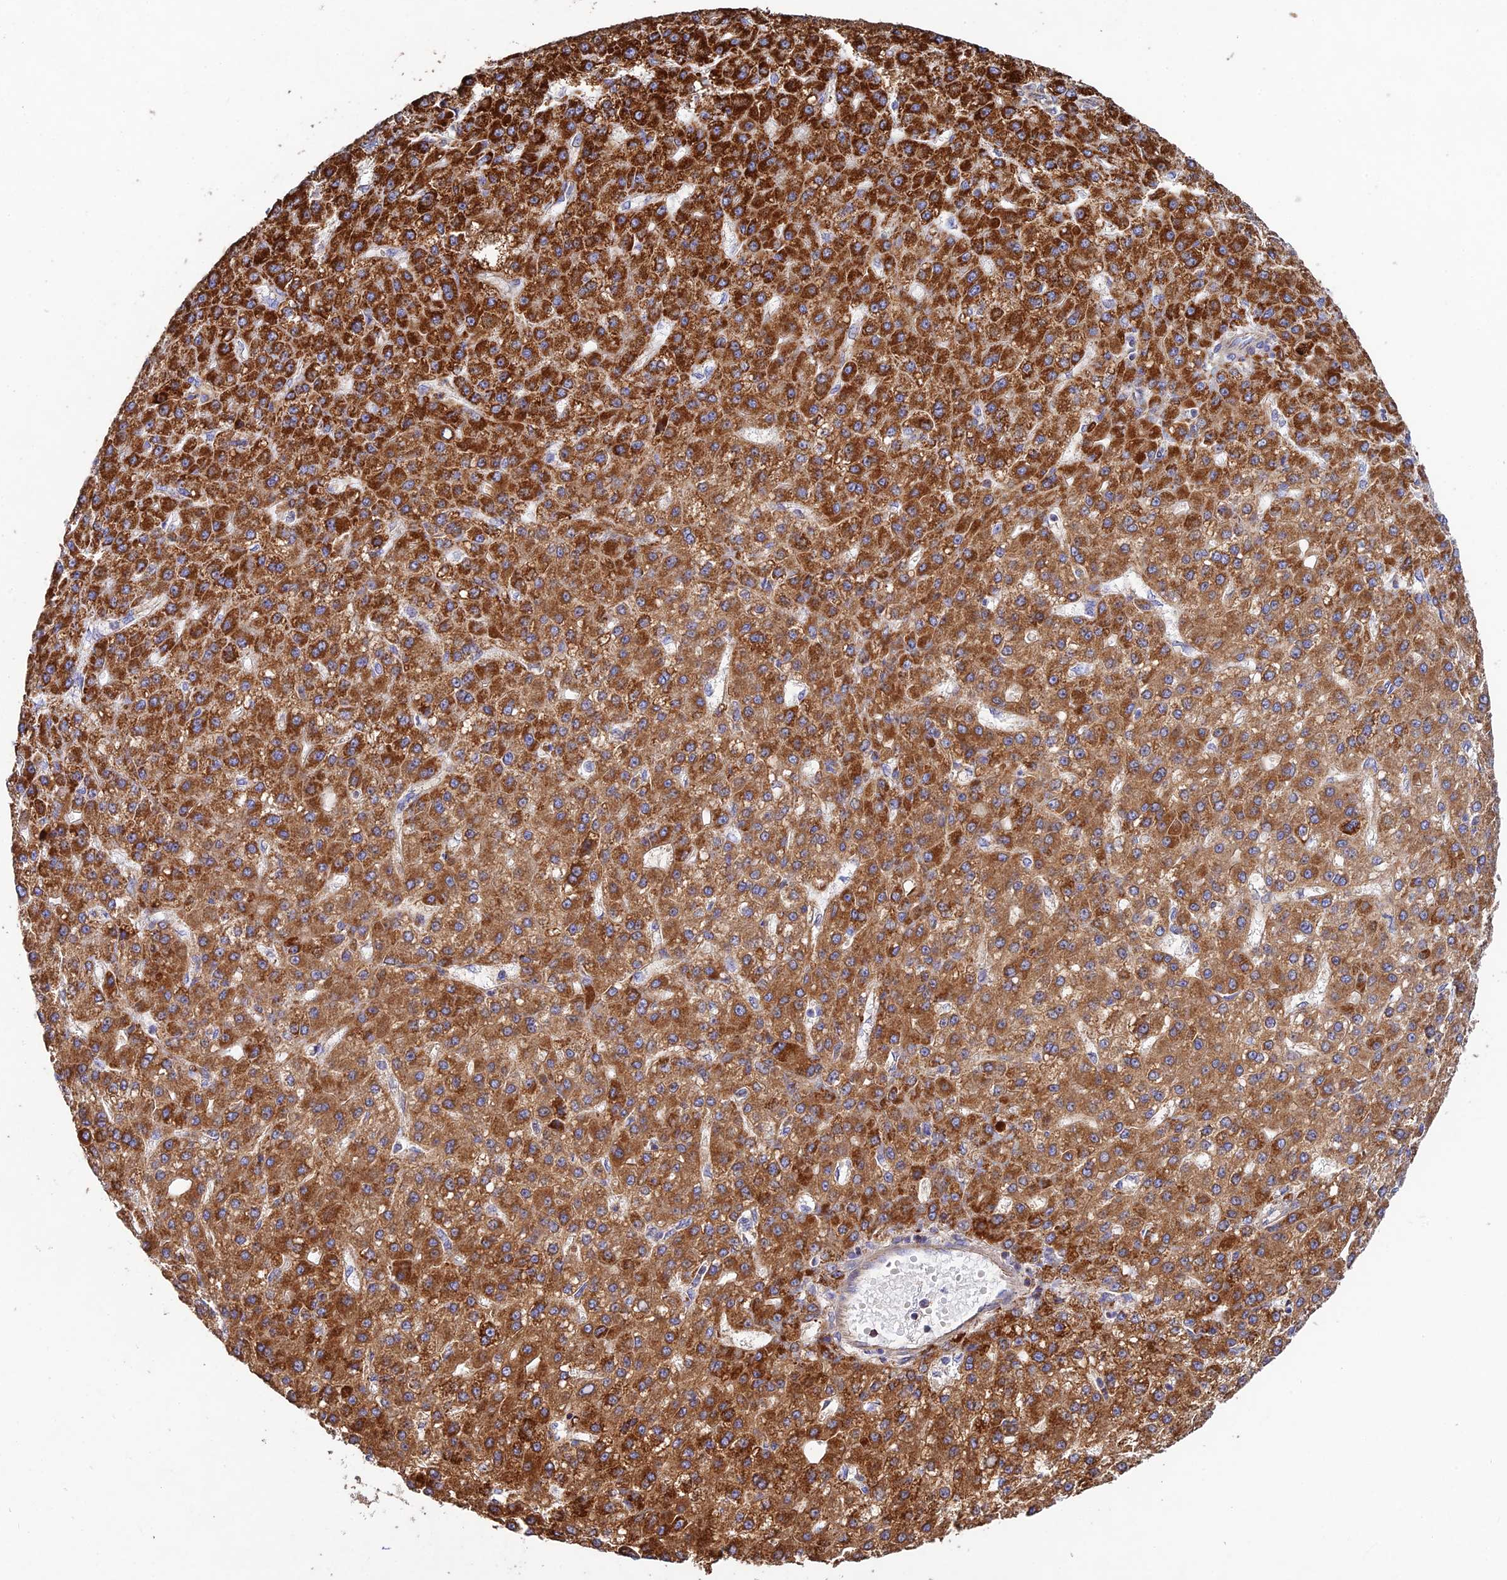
{"staining": {"intensity": "strong", "quantity": ">75%", "location": "cytoplasmic/membranous"}, "tissue": "liver cancer", "cell_type": "Tumor cells", "image_type": "cancer", "snomed": [{"axis": "morphology", "description": "Carcinoma, Hepatocellular, NOS"}, {"axis": "topography", "description": "Liver"}], "caption": "DAB (3,3'-diaminobenzidine) immunohistochemical staining of human liver cancer displays strong cytoplasmic/membranous protein expression in about >75% of tumor cells.", "gene": "KHDC3L", "patient": {"sex": "male", "age": 67}}